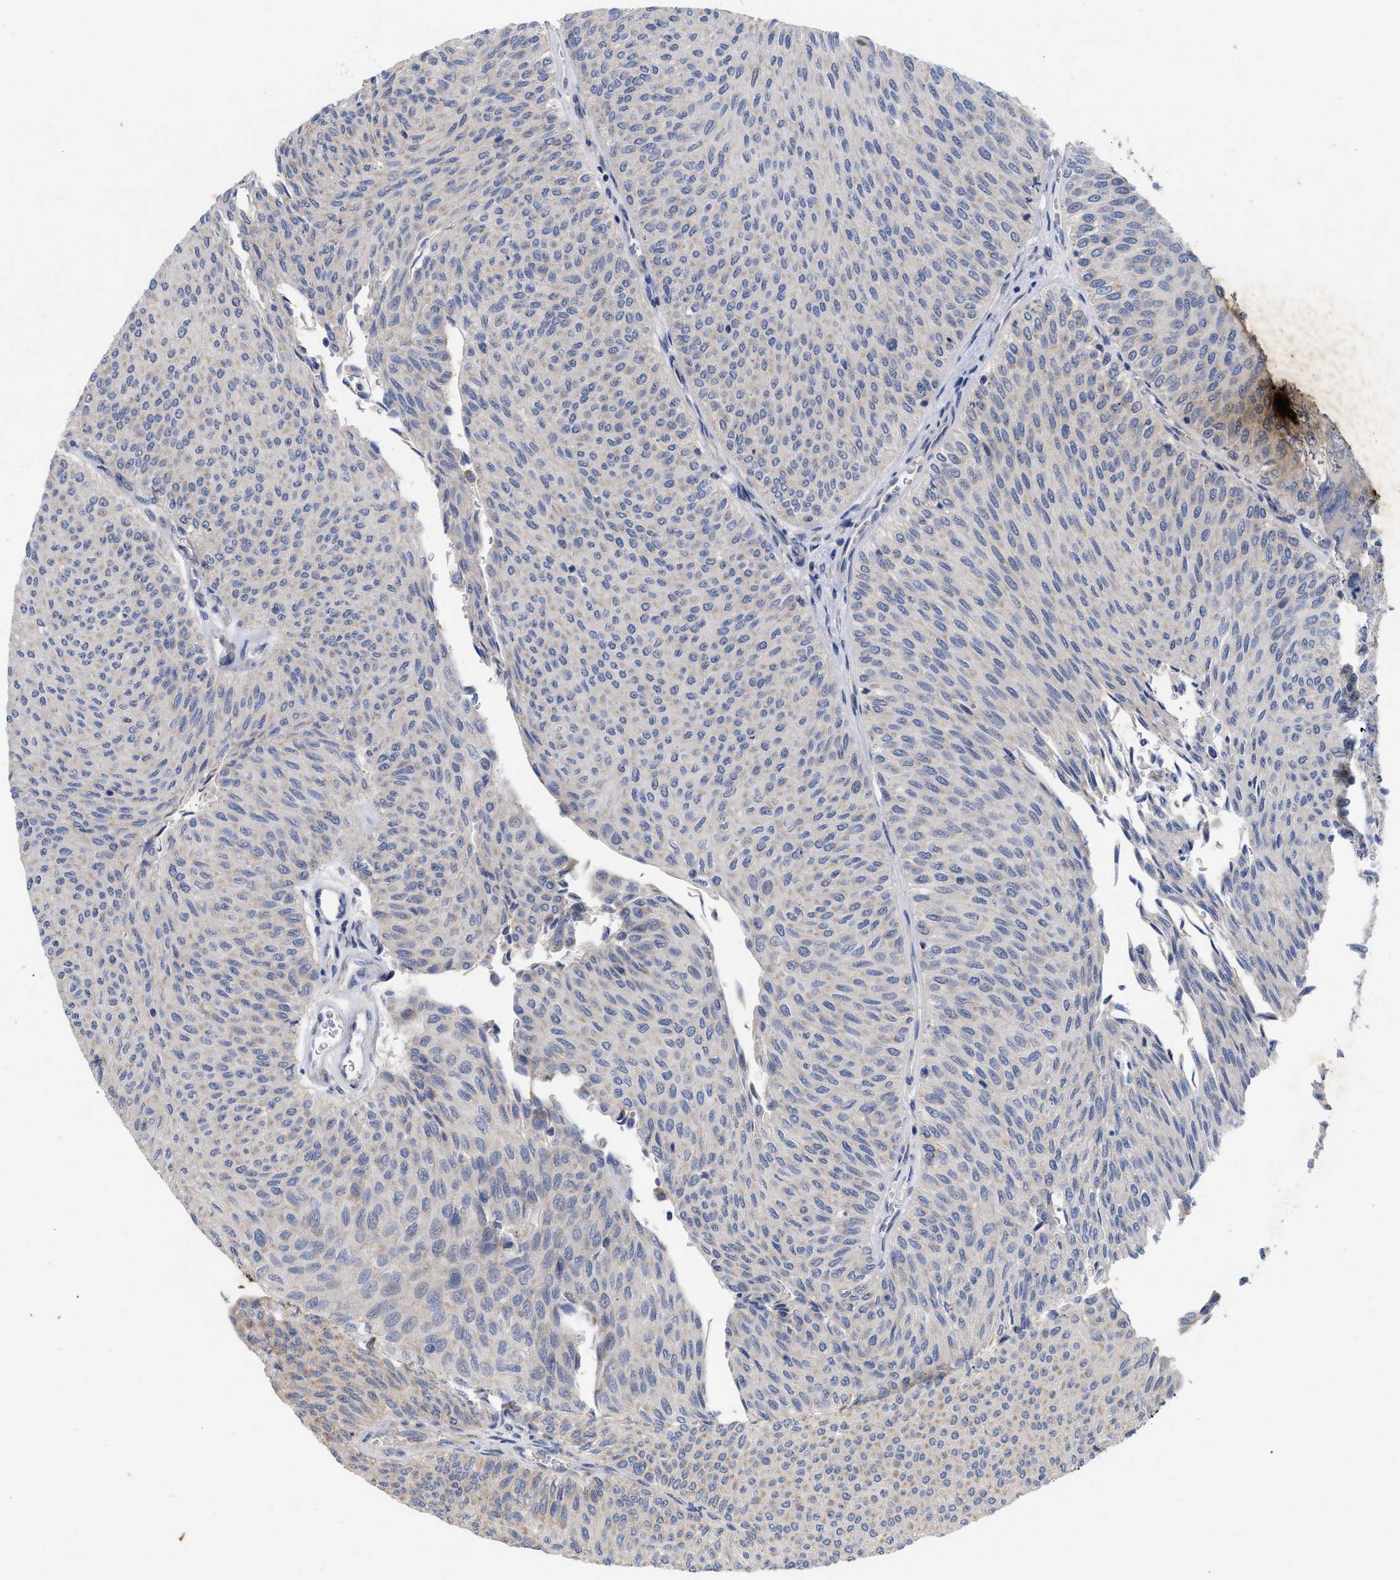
{"staining": {"intensity": "negative", "quantity": "none", "location": "none"}, "tissue": "urothelial cancer", "cell_type": "Tumor cells", "image_type": "cancer", "snomed": [{"axis": "morphology", "description": "Urothelial carcinoma, Low grade"}, {"axis": "topography", "description": "Urinary bladder"}], "caption": "IHC photomicrograph of human urothelial cancer stained for a protein (brown), which displays no expression in tumor cells.", "gene": "VIP", "patient": {"sex": "male", "age": 78}}